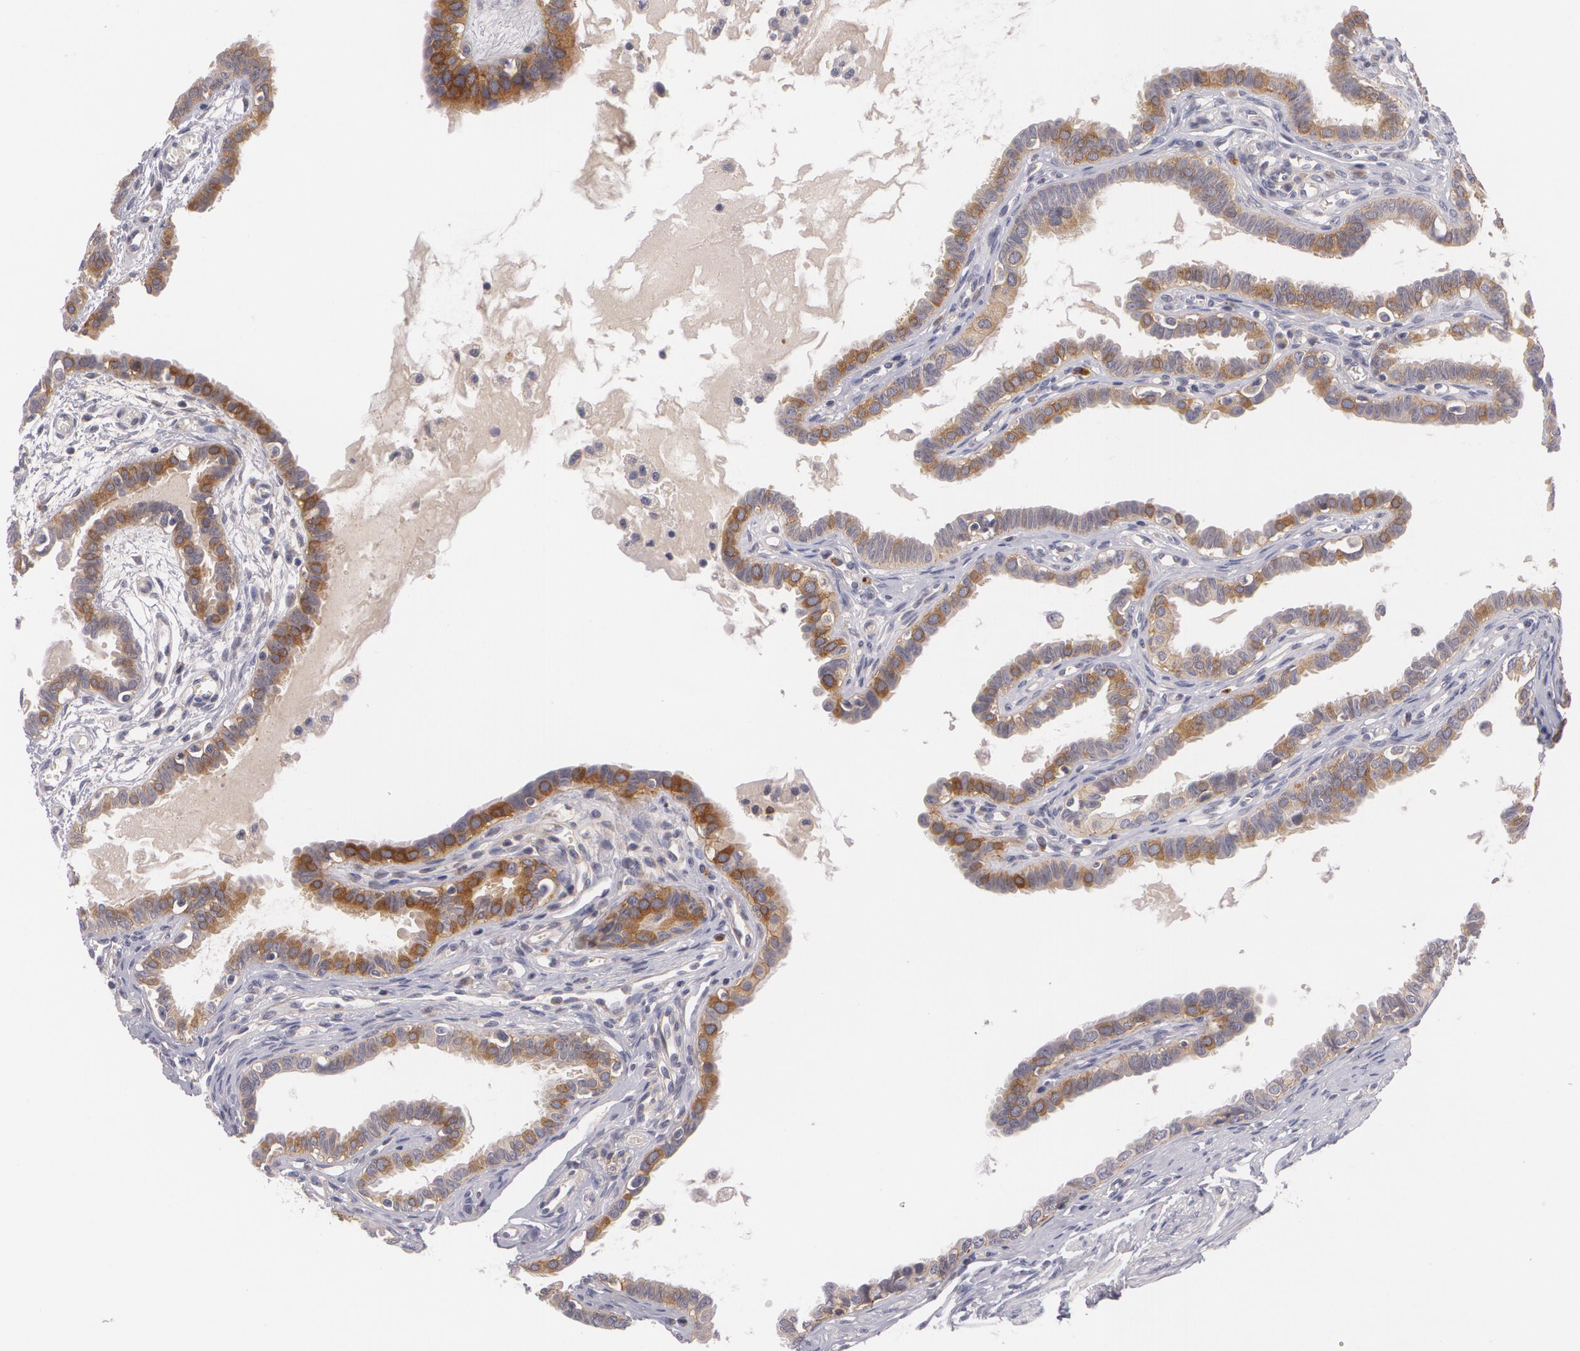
{"staining": {"intensity": "moderate", "quantity": ">75%", "location": "cytoplasmic/membranous"}, "tissue": "fallopian tube", "cell_type": "Glandular cells", "image_type": "normal", "snomed": [{"axis": "morphology", "description": "Normal tissue, NOS"}, {"axis": "topography", "description": "Fallopian tube"}], "caption": "Immunohistochemistry photomicrograph of benign fallopian tube: fallopian tube stained using immunohistochemistry (IHC) exhibits medium levels of moderate protein expression localized specifically in the cytoplasmic/membranous of glandular cells, appearing as a cytoplasmic/membranous brown color.", "gene": "CASK", "patient": {"sex": "female", "age": 67}}